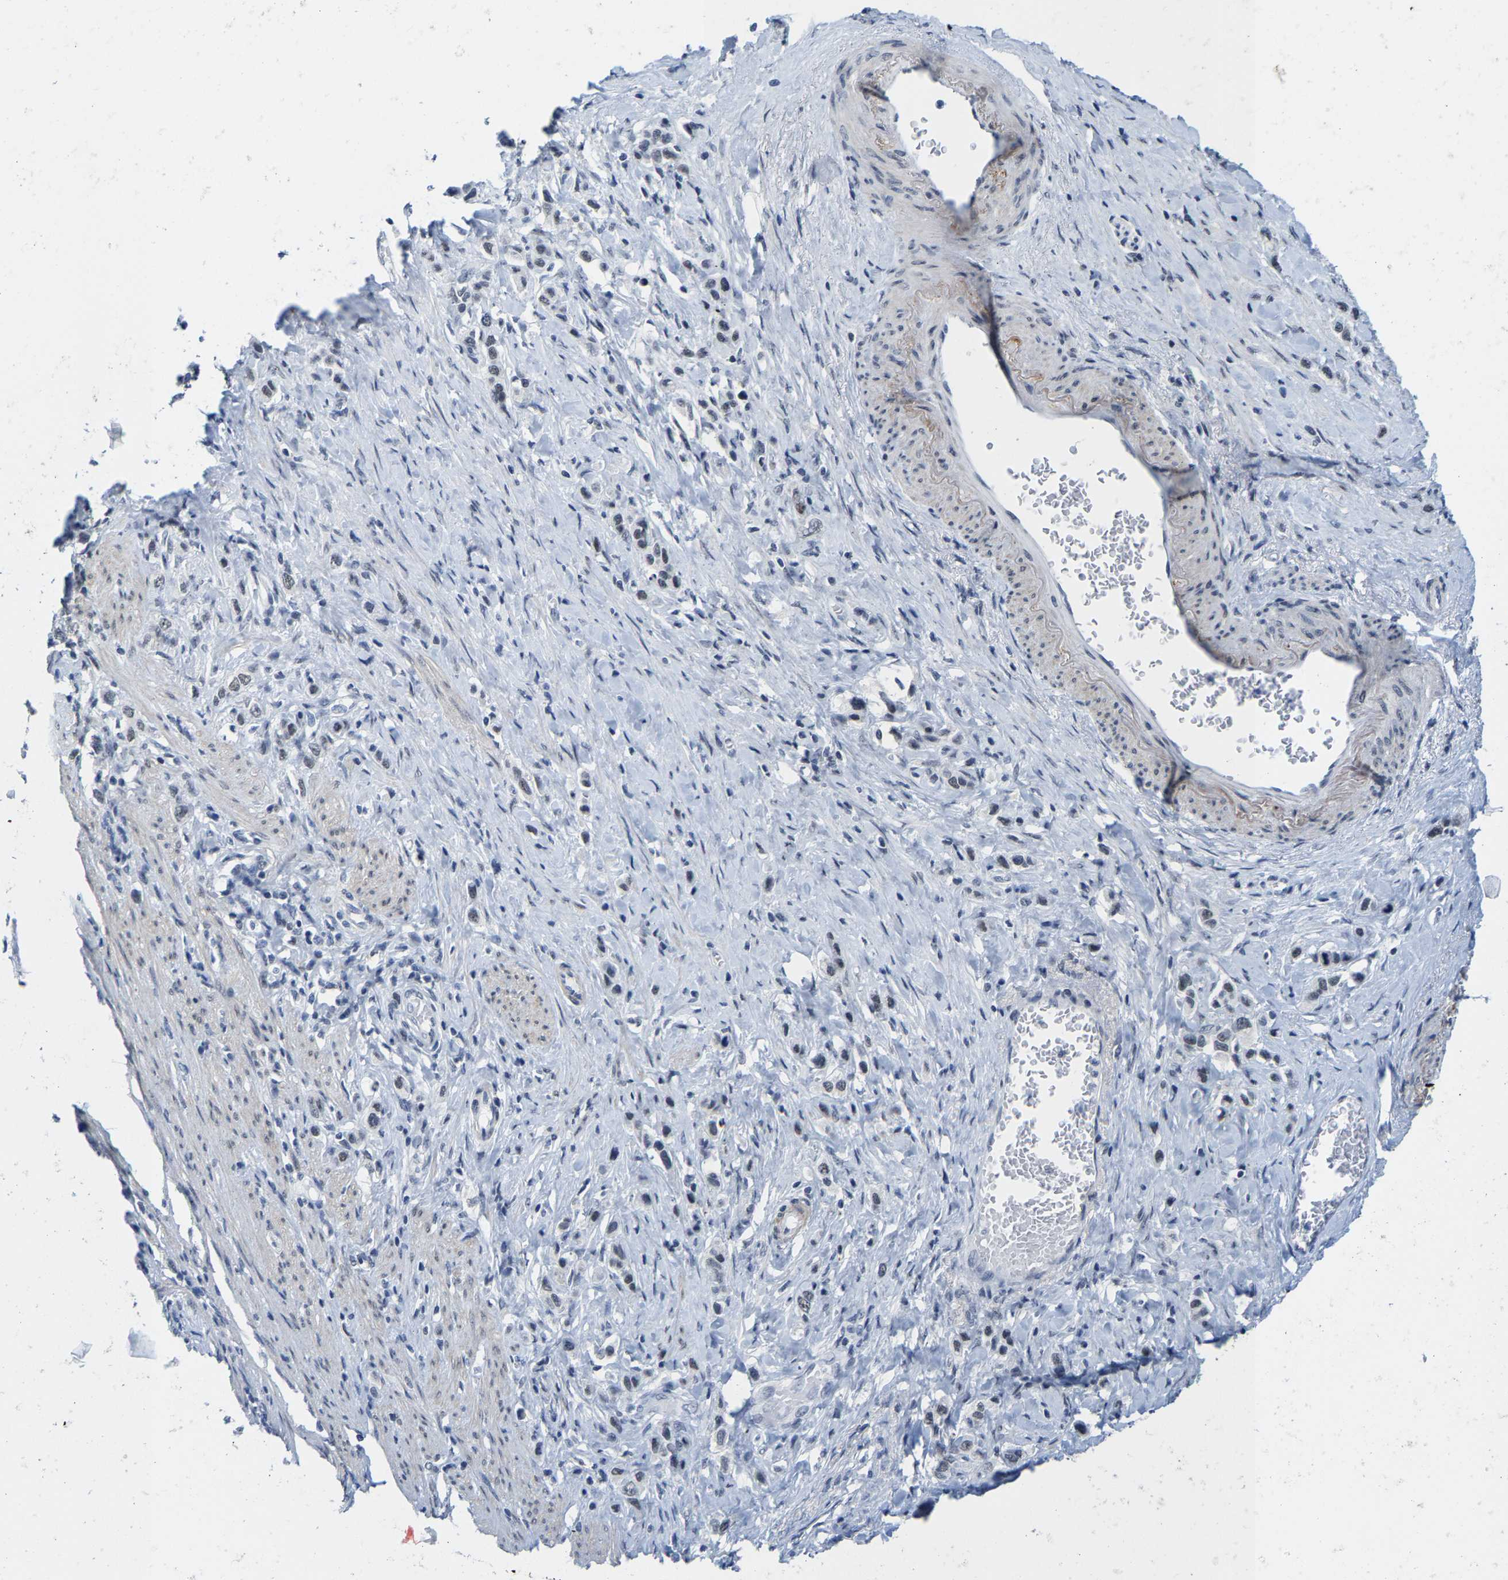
{"staining": {"intensity": "negative", "quantity": "none", "location": "none"}, "tissue": "stomach cancer", "cell_type": "Tumor cells", "image_type": "cancer", "snomed": [{"axis": "morphology", "description": "Adenocarcinoma, NOS"}, {"axis": "topography", "description": "Stomach"}], "caption": "Tumor cells are negative for protein expression in human stomach adenocarcinoma.", "gene": "SETD1B", "patient": {"sex": "female", "age": 65}}